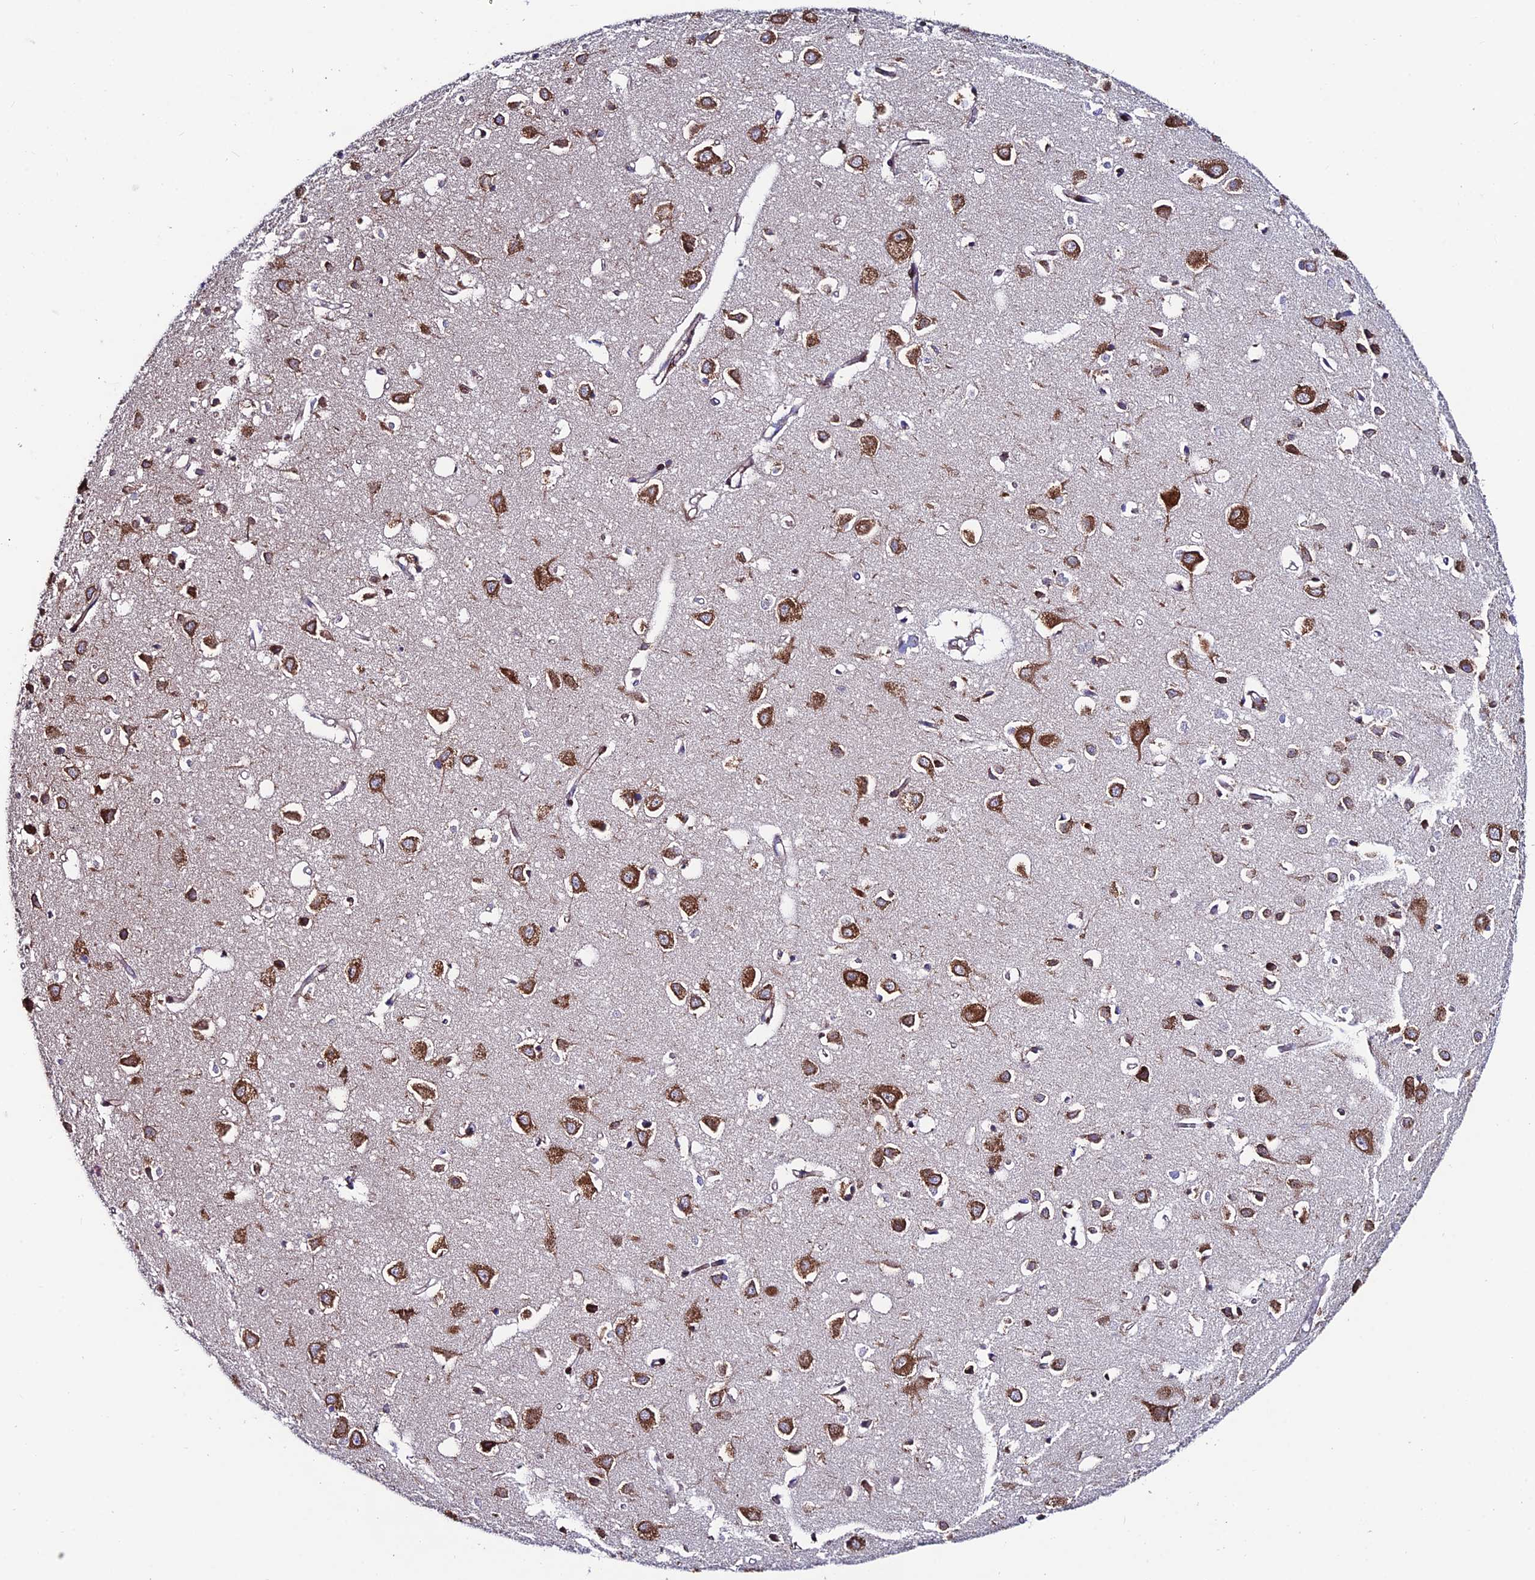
{"staining": {"intensity": "weak", "quantity": "25%-75%", "location": "cytoplasmic/membranous"}, "tissue": "cerebral cortex", "cell_type": "Endothelial cells", "image_type": "normal", "snomed": [{"axis": "morphology", "description": "Normal tissue, NOS"}, {"axis": "topography", "description": "Cerebral cortex"}], "caption": "Weak cytoplasmic/membranous expression is identified in approximately 25%-75% of endothelial cells in normal cerebral cortex.", "gene": "EIF3K", "patient": {"sex": "female", "age": 64}}